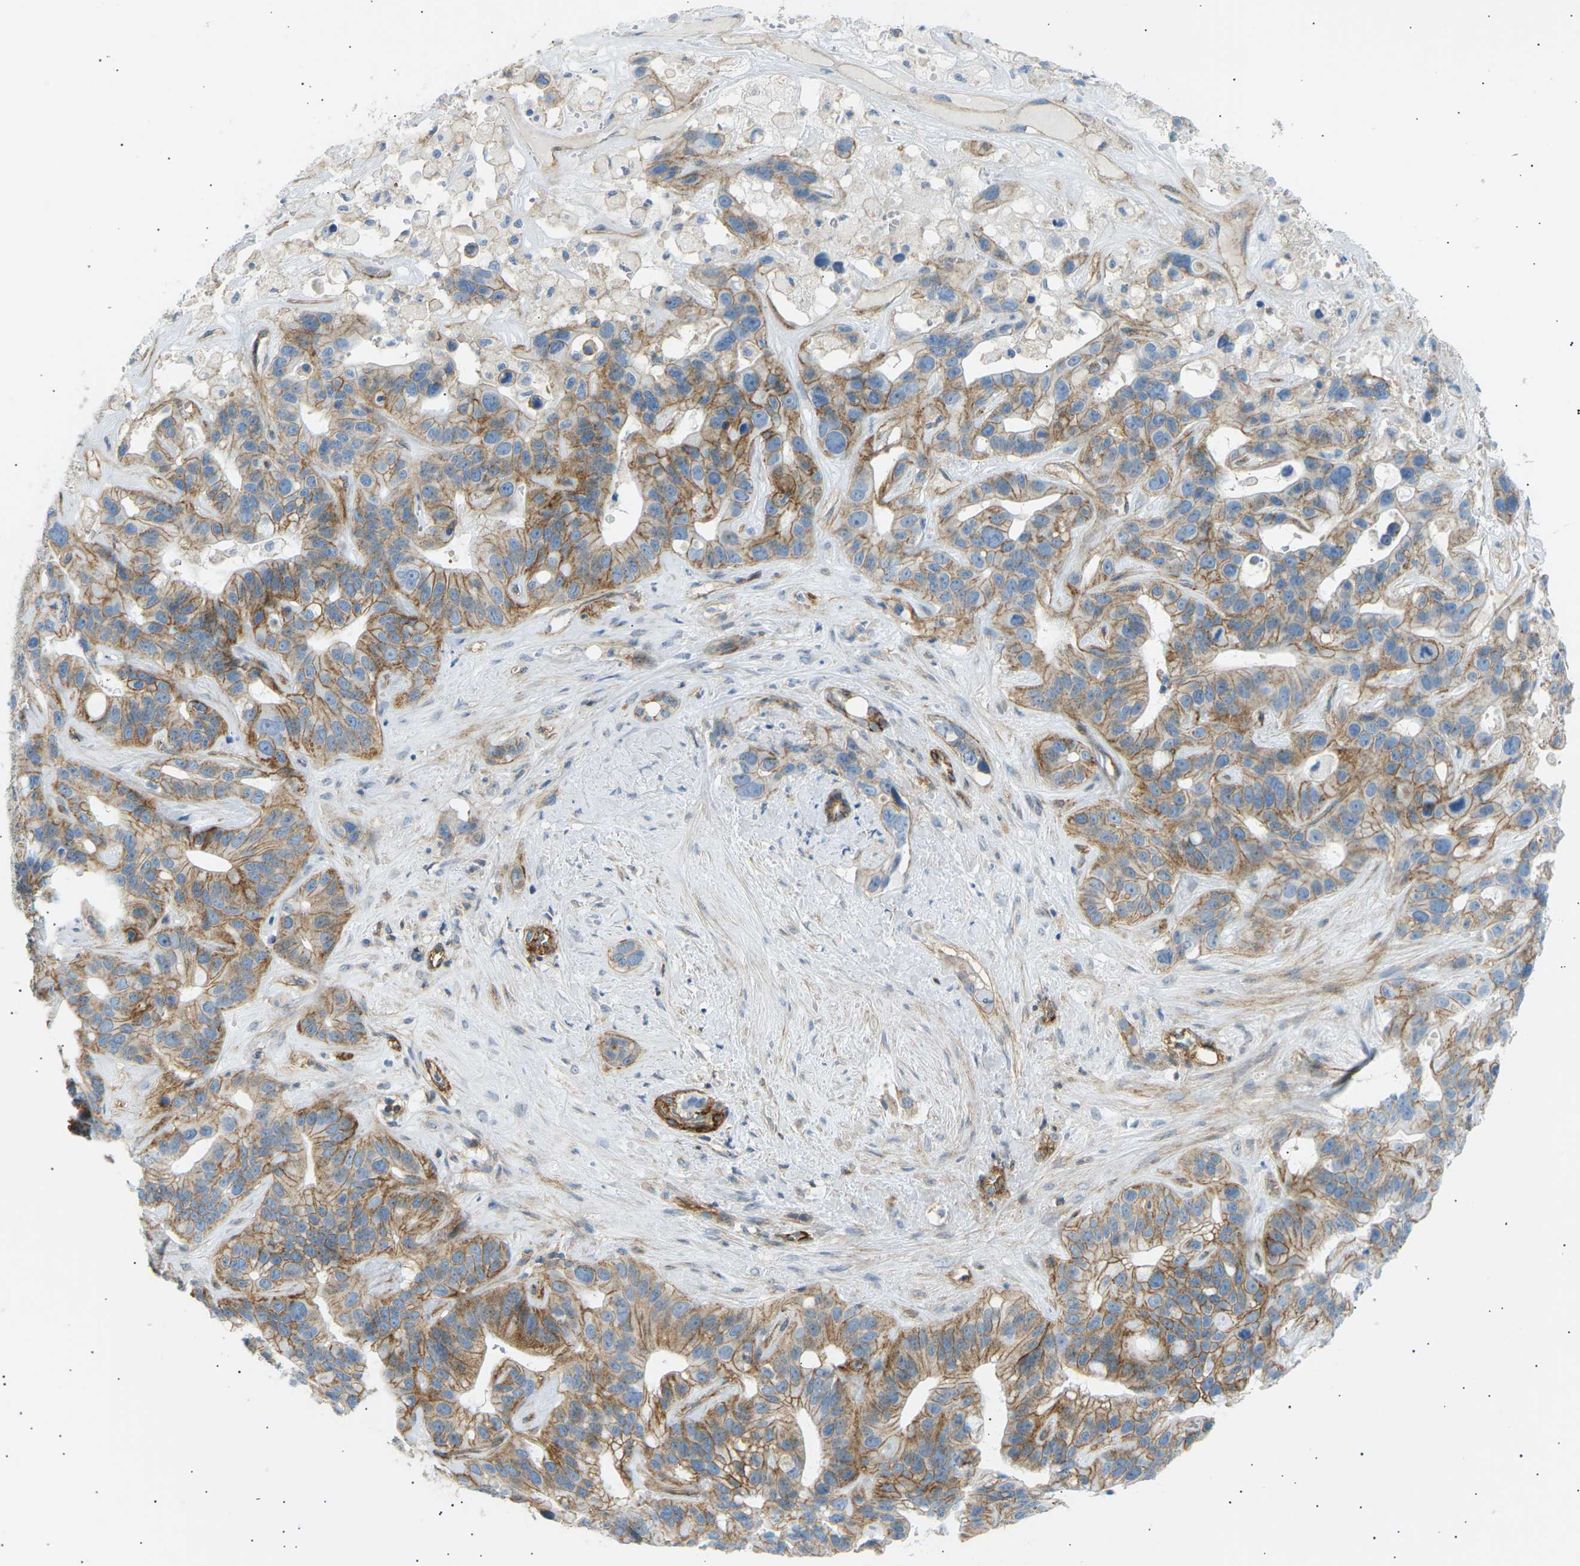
{"staining": {"intensity": "moderate", "quantity": ">75%", "location": "cytoplasmic/membranous"}, "tissue": "liver cancer", "cell_type": "Tumor cells", "image_type": "cancer", "snomed": [{"axis": "morphology", "description": "Cholangiocarcinoma"}, {"axis": "topography", "description": "Liver"}], "caption": "Human liver cholangiocarcinoma stained with a protein marker reveals moderate staining in tumor cells.", "gene": "ATP2B4", "patient": {"sex": "female", "age": 65}}